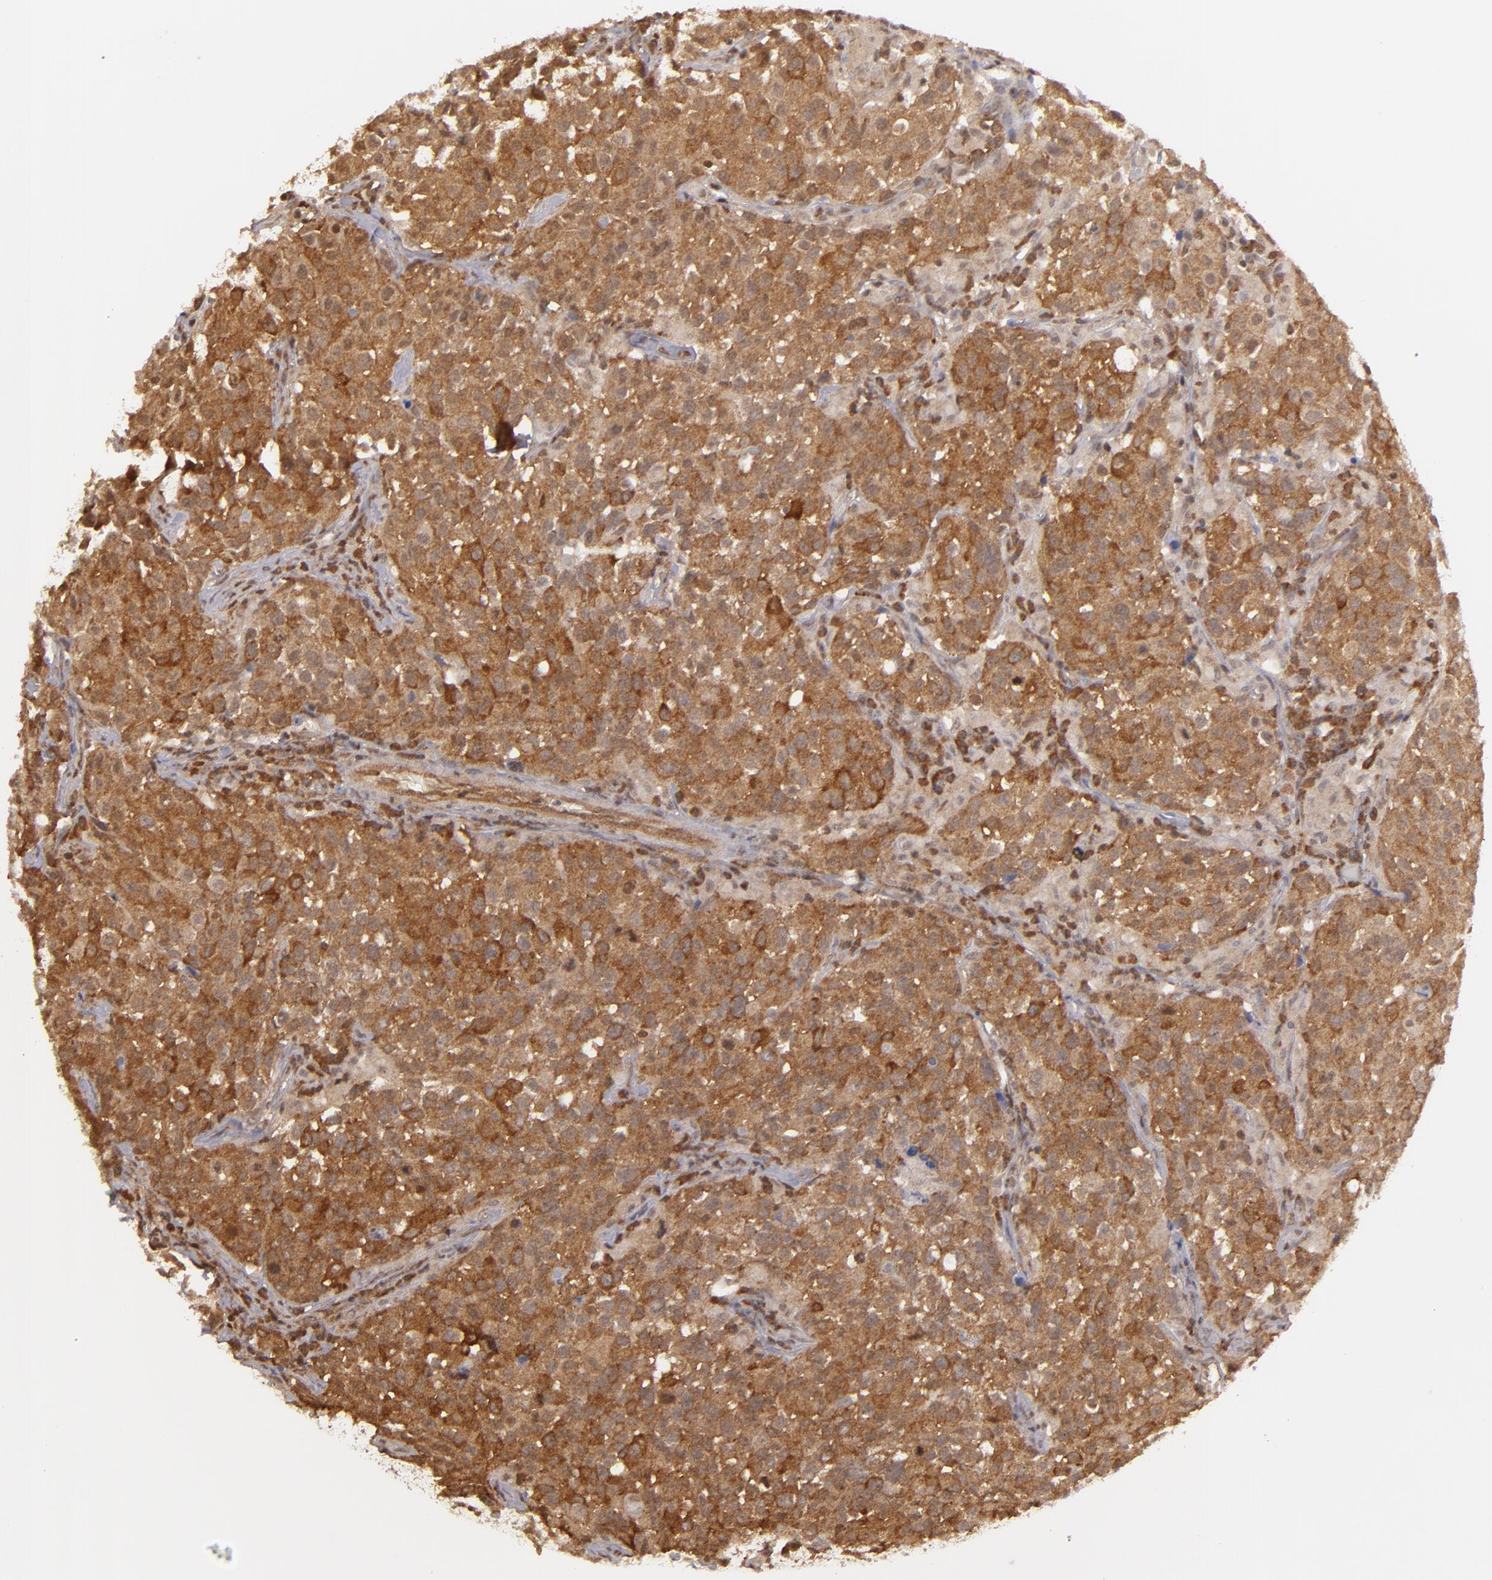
{"staining": {"intensity": "moderate", "quantity": ">75%", "location": "cytoplasmic/membranous"}, "tissue": "urothelial cancer", "cell_type": "Tumor cells", "image_type": "cancer", "snomed": [{"axis": "morphology", "description": "Urothelial carcinoma, High grade"}, {"axis": "topography", "description": "Urinary bladder"}], "caption": "Moderate cytoplasmic/membranous positivity is identified in about >75% of tumor cells in urothelial cancer.", "gene": "MAPK3", "patient": {"sex": "female", "age": 75}}